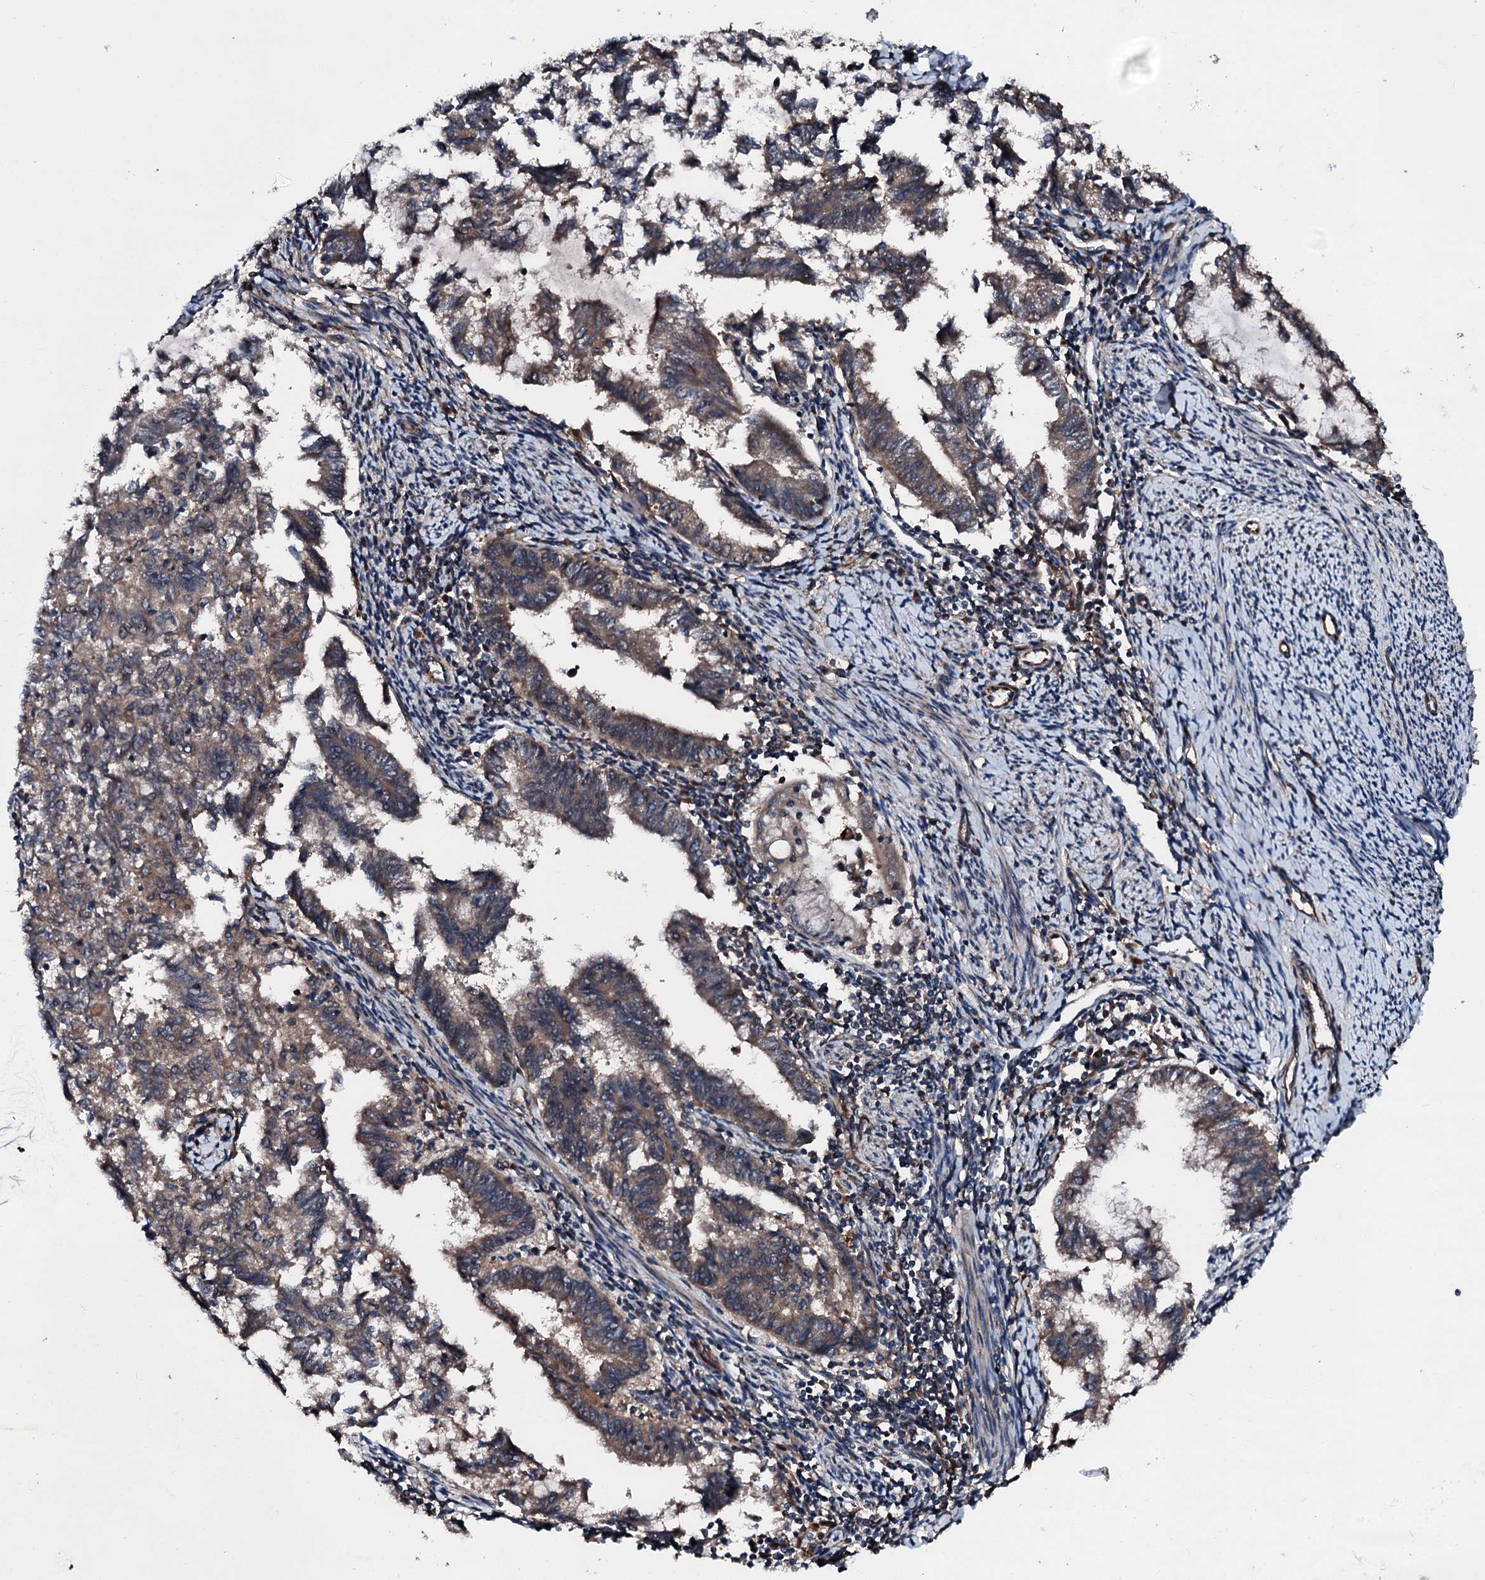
{"staining": {"intensity": "moderate", "quantity": ">75%", "location": "cytoplasmic/membranous"}, "tissue": "endometrial cancer", "cell_type": "Tumor cells", "image_type": "cancer", "snomed": [{"axis": "morphology", "description": "Adenocarcinoma, NOS"}, {"axis": "topography", "description": "Endometrium"}], "caption": "Immunohistochemistry (IHC) (DAB) staining of human endometrial adenocarcinoma exhibits moderate cytoplasmic/membranous protein expression in approximately >75% of tumor cells.", "gene": "FGD4", "patient": {"sex": "female", "age": 79}}